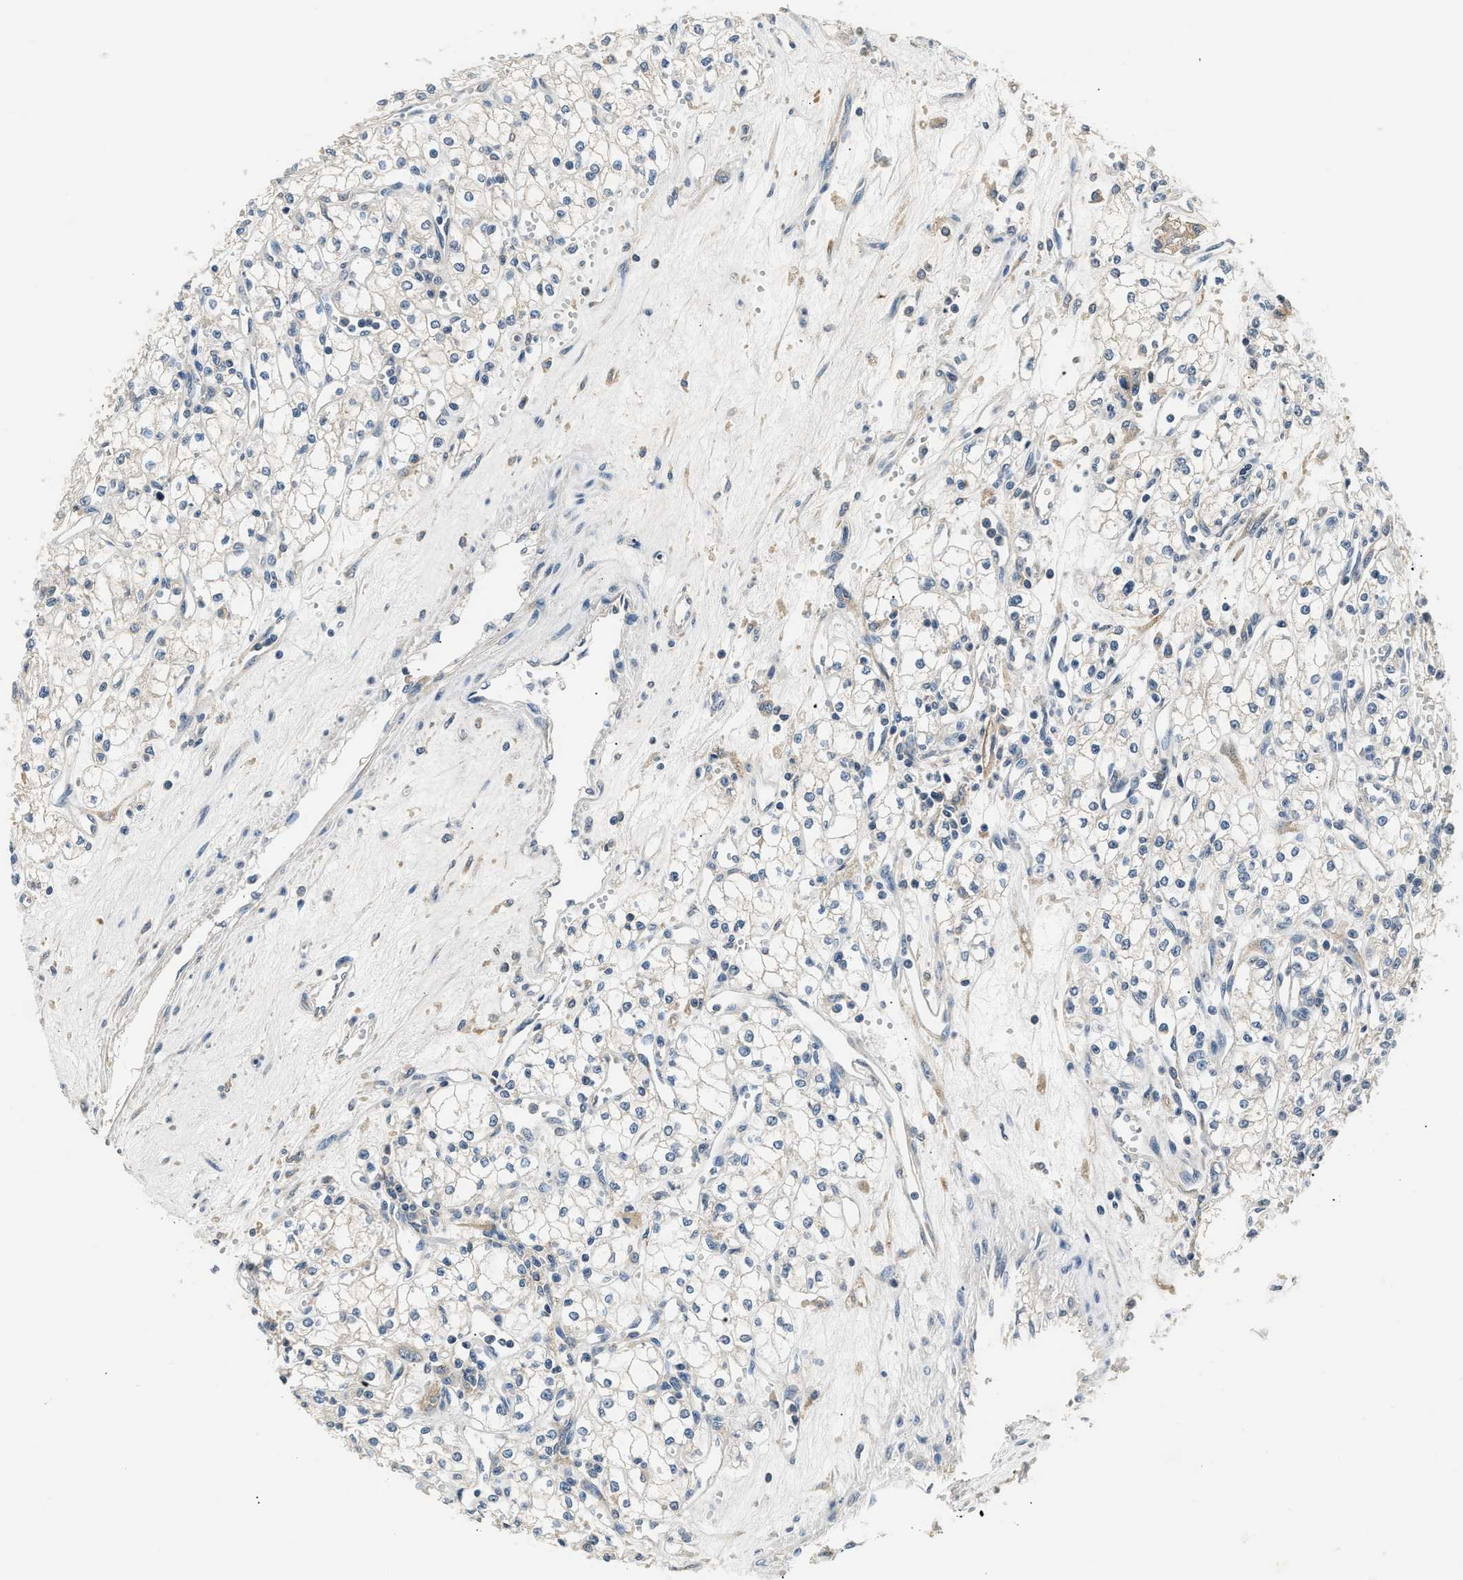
{"staining": {"intensity": "negative", "quantity": "none", "location": "none"}, "tissue": "renal cancer", "cell_type": "Tumor cells", "image_type": "cancer", "snomed": [{"axis": "morphology", "description": "Adenocarcinoma, NOS"}, {"axis": "topography", "description": "Kidney"}], "caption": "The histopathology image demonstrates no staining of tumor cells in renal cancer. The staining was performed using DAB to visualize the protein expression in brown, while the nuclei were stained in blue with hematoxylin (Magnification: 20x).", "gene": "INHA", "patient": {"sex": "male", "age": 59}}